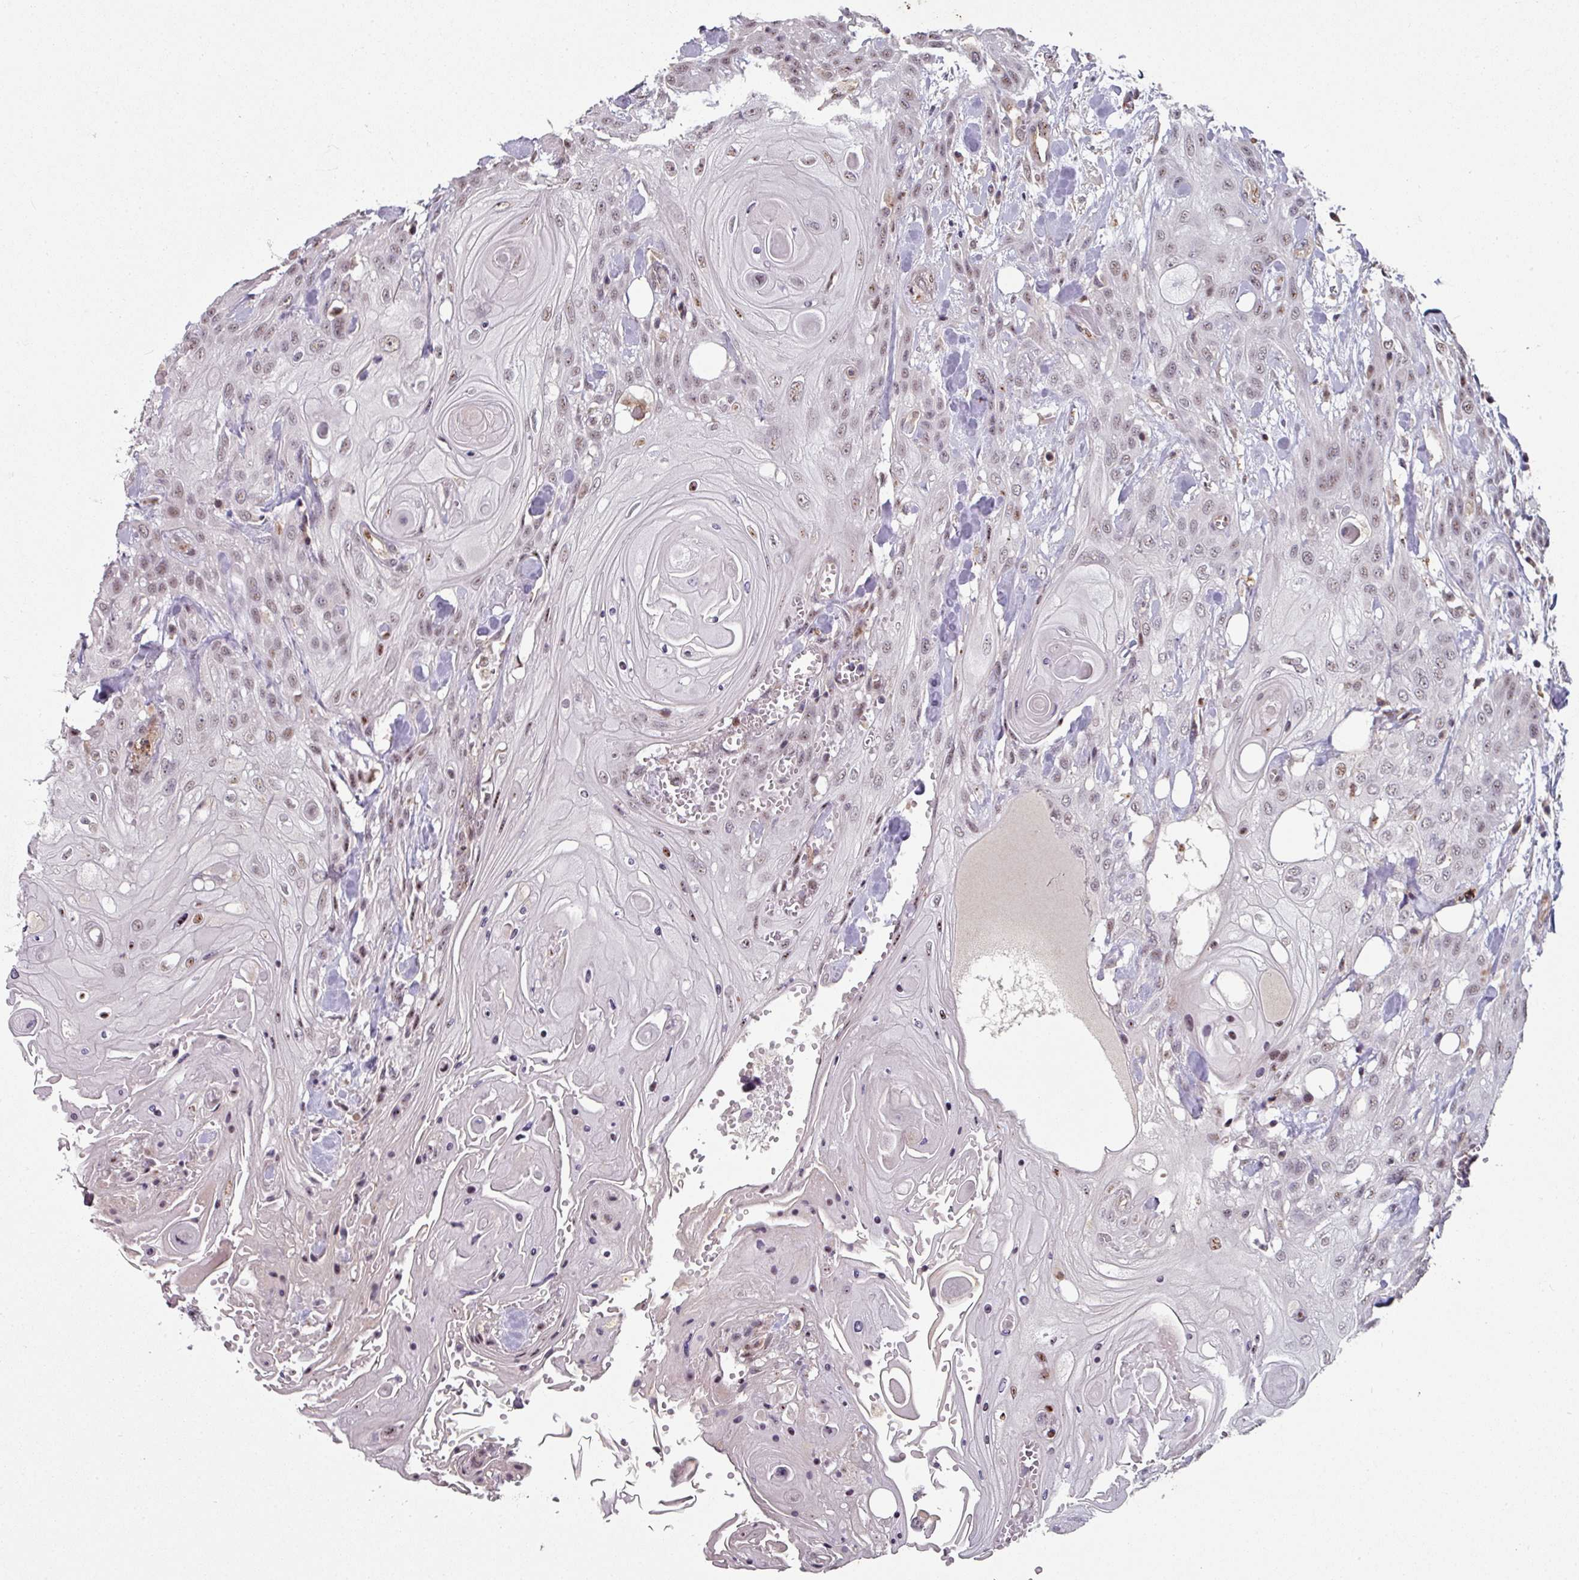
{"staining": {"intensity": "moderate", "quantity": "25%-75%", "location": "nuclear"}, "tissue": "head and neck cancer", "cell_type": "Tumor cells", "image_type": "cancer", "snomed": [{"axis": "morphology", "description": "Squamous cell carcinoma, NOS"}, {"axis": "topography", "description": "Head-Neck"}], "caption": "DAB (3,3'-diaminobenzidine) immunohistochemical staining of head and neck cancer exhibits moderate nuclear protein staining in approximately 25%-75% of tumor cells. The staining was performed using DAB (3,3'-diaminobenzidine), with brown indicating positive protein expression. Nuclei are stained blue with hematoxylin.", "gene": "SIDT2", "patient": {"sex": "female", "age": 43}}